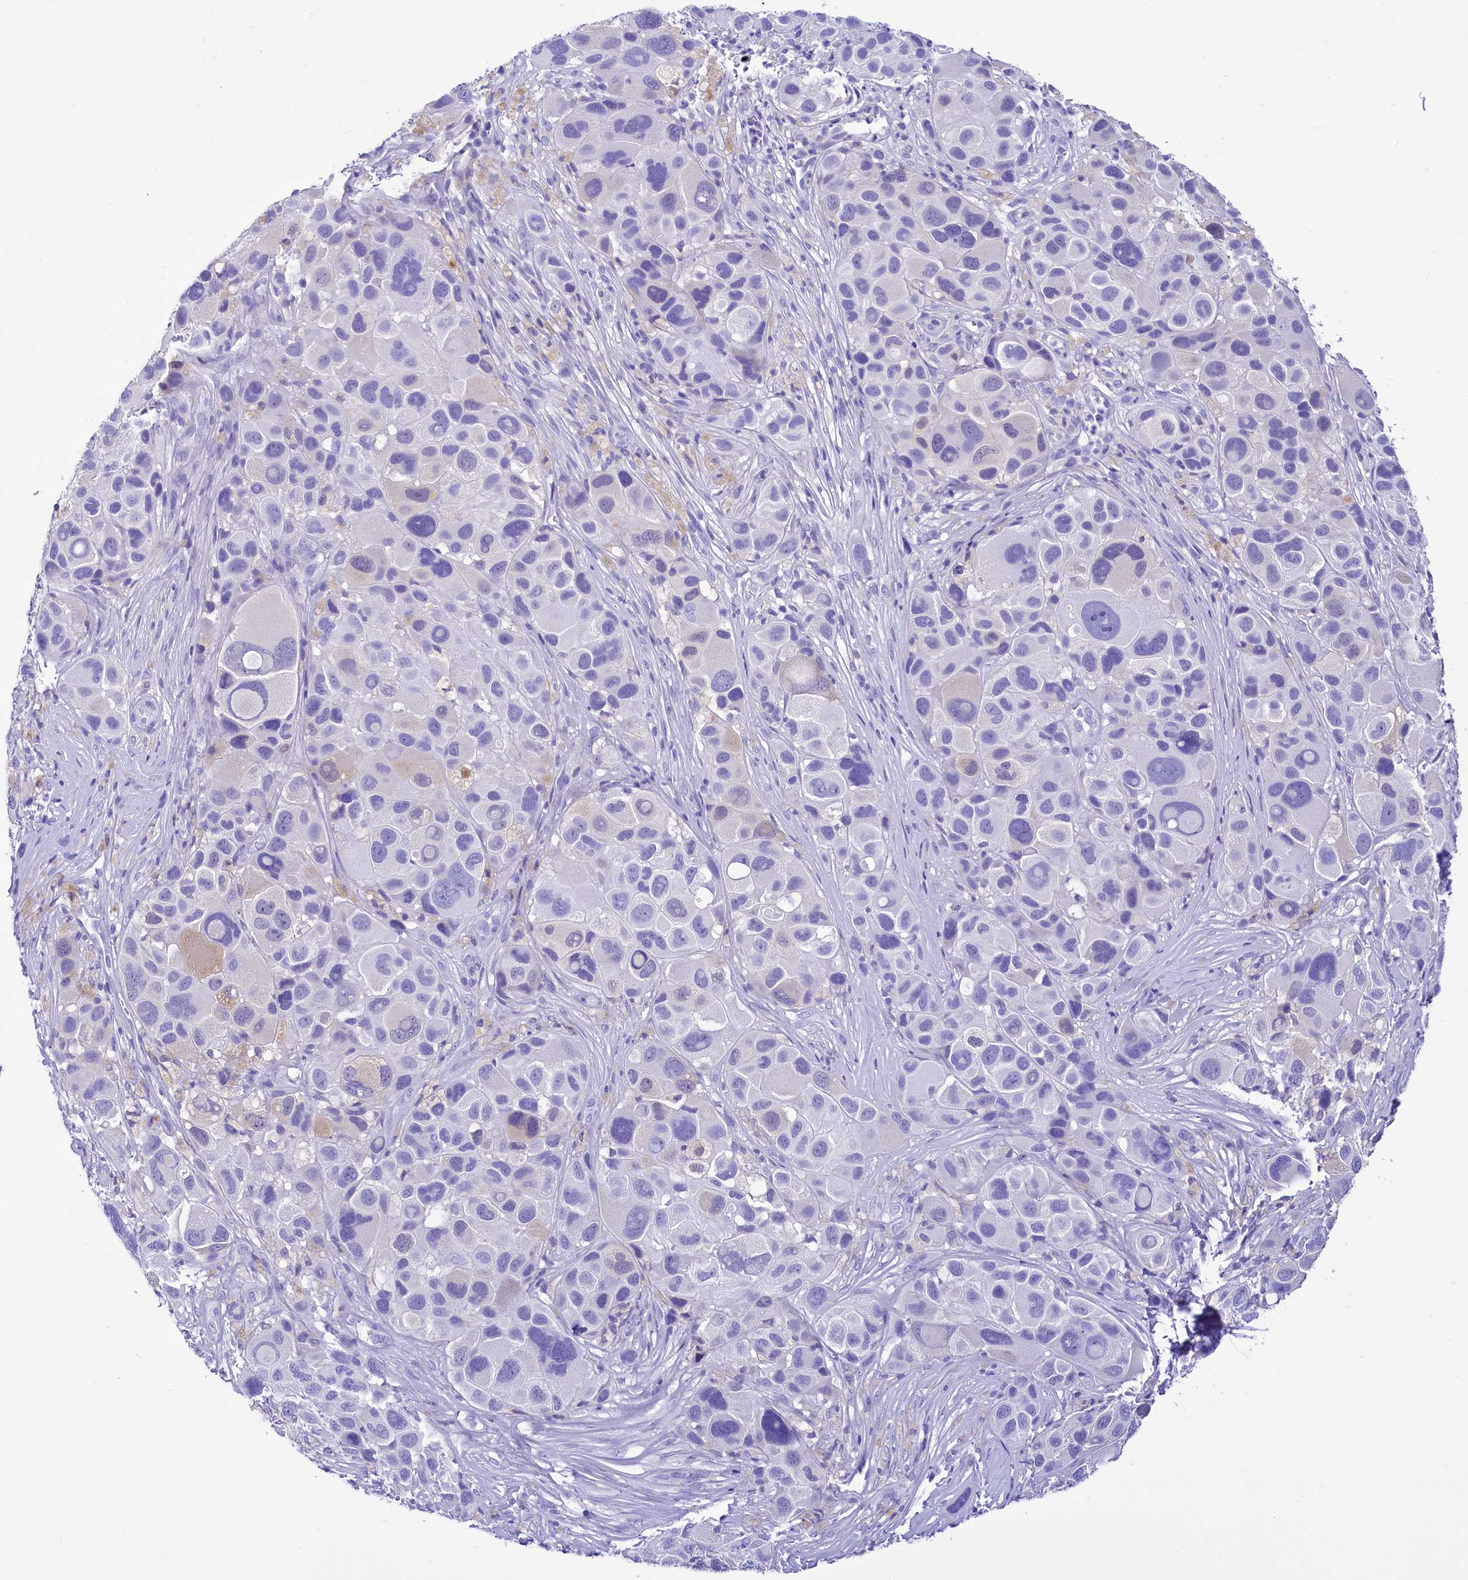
{"staining": {"intensity": "negative", "quantity": "none", "location": "none"}, "tissue": "melanoma", "cell_type": "Tumor cells", "image_type": "cancer", "snomed": [{"axis": "morphology", "description": "Malignant melanoma, NOS"}, {"axis": "topography", "description": "Skin of trunk"}], "caption": "This is an immunohistochemistry micrograph of human malignant melanoma. There is no expression in tumor cells.", "gene": "TTC36", "patient": {"sex": "male", "age": 71}}